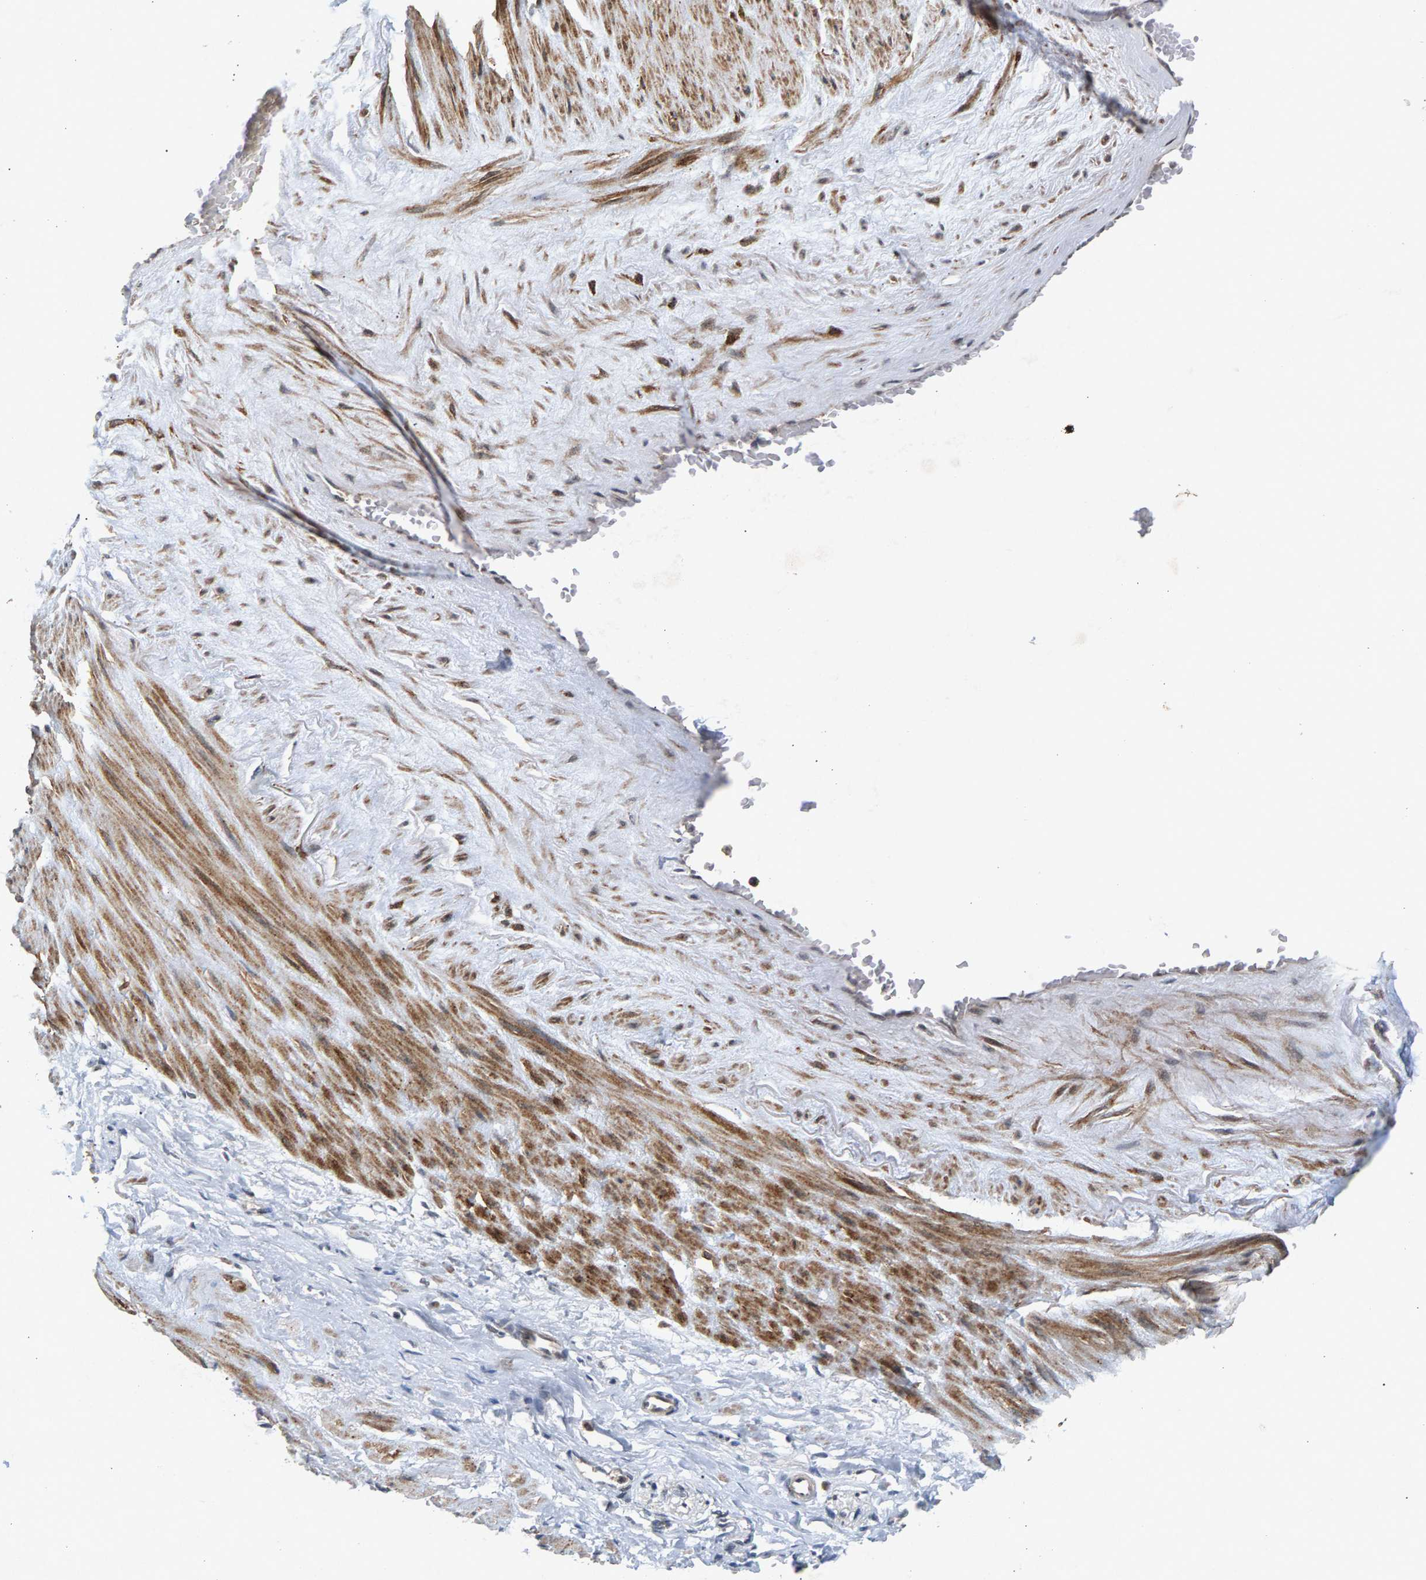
{"staining": {"intensity": "negative", "quantity": "none", "location": "none"}, "tissue": "adipose tissue", "cell_type": "Adipocytes", "image_type": "normal", "snomed": [{"axis": "morphology", "description": "Normal tissue, NOS"}, {"axis": "topography", "description": "Soft tissue"}, {"axis": "topography", "description": "Vascular tissue"}], "caption": "The IHC micrograph has no significant staining in adipocytes of adipose tissue. (DAB (3,3'-diaminobenzidine) immunohistochemistry, high magnification).", "gene": "ZPR1", "patient": {"sex": "female", "age": 35}}